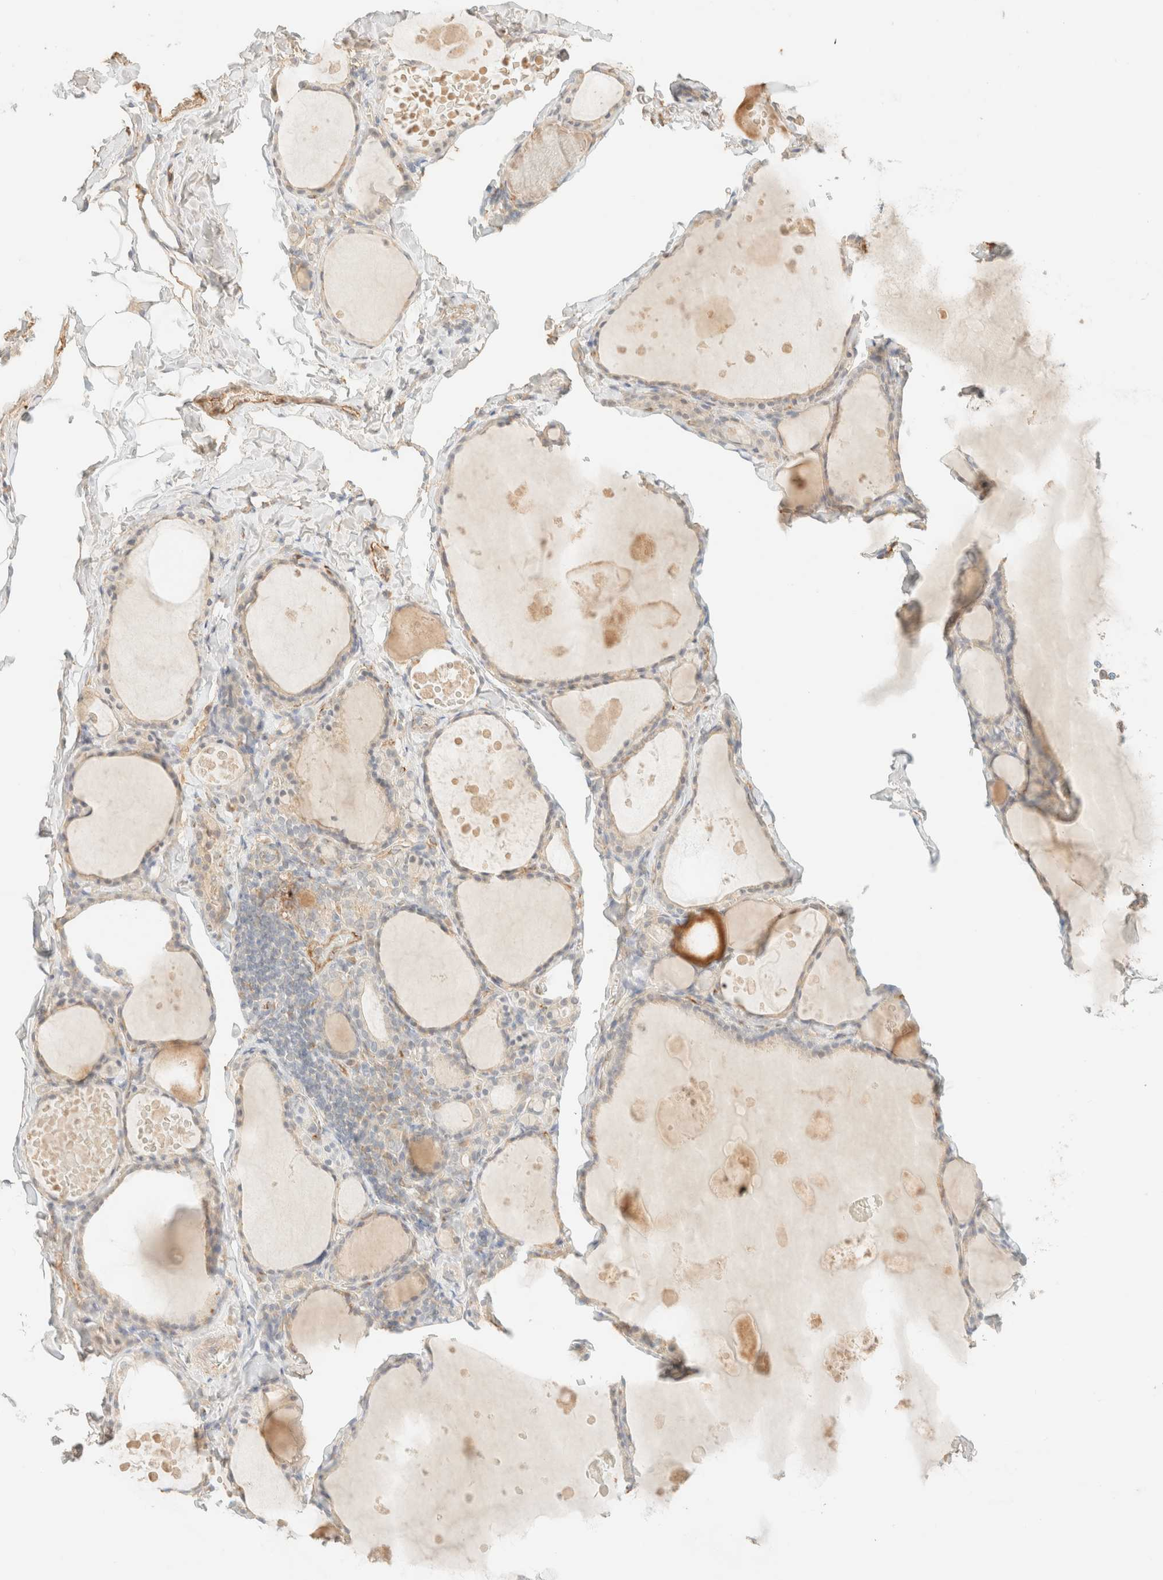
{"staining": {"intensity": "weak", "quantity": "<25%", "location": "cytoplasmic/membranous"}, "tissue": "thyroid gland", "cell_type": "Glandular cells", "image_type": "normal", "snomed": [{"axis": "morphology", "description": "Normal tissue, NOS"}, {"axis": "topography", "description": "Thyroid gland"}], "caption": "IHC micrograph of normal thyroid gland stained for a protein (brown), which exhibits no staining in glandular cells.", "gene": "SPARCL1", "patient": {"sex": "male", "age": 56}}